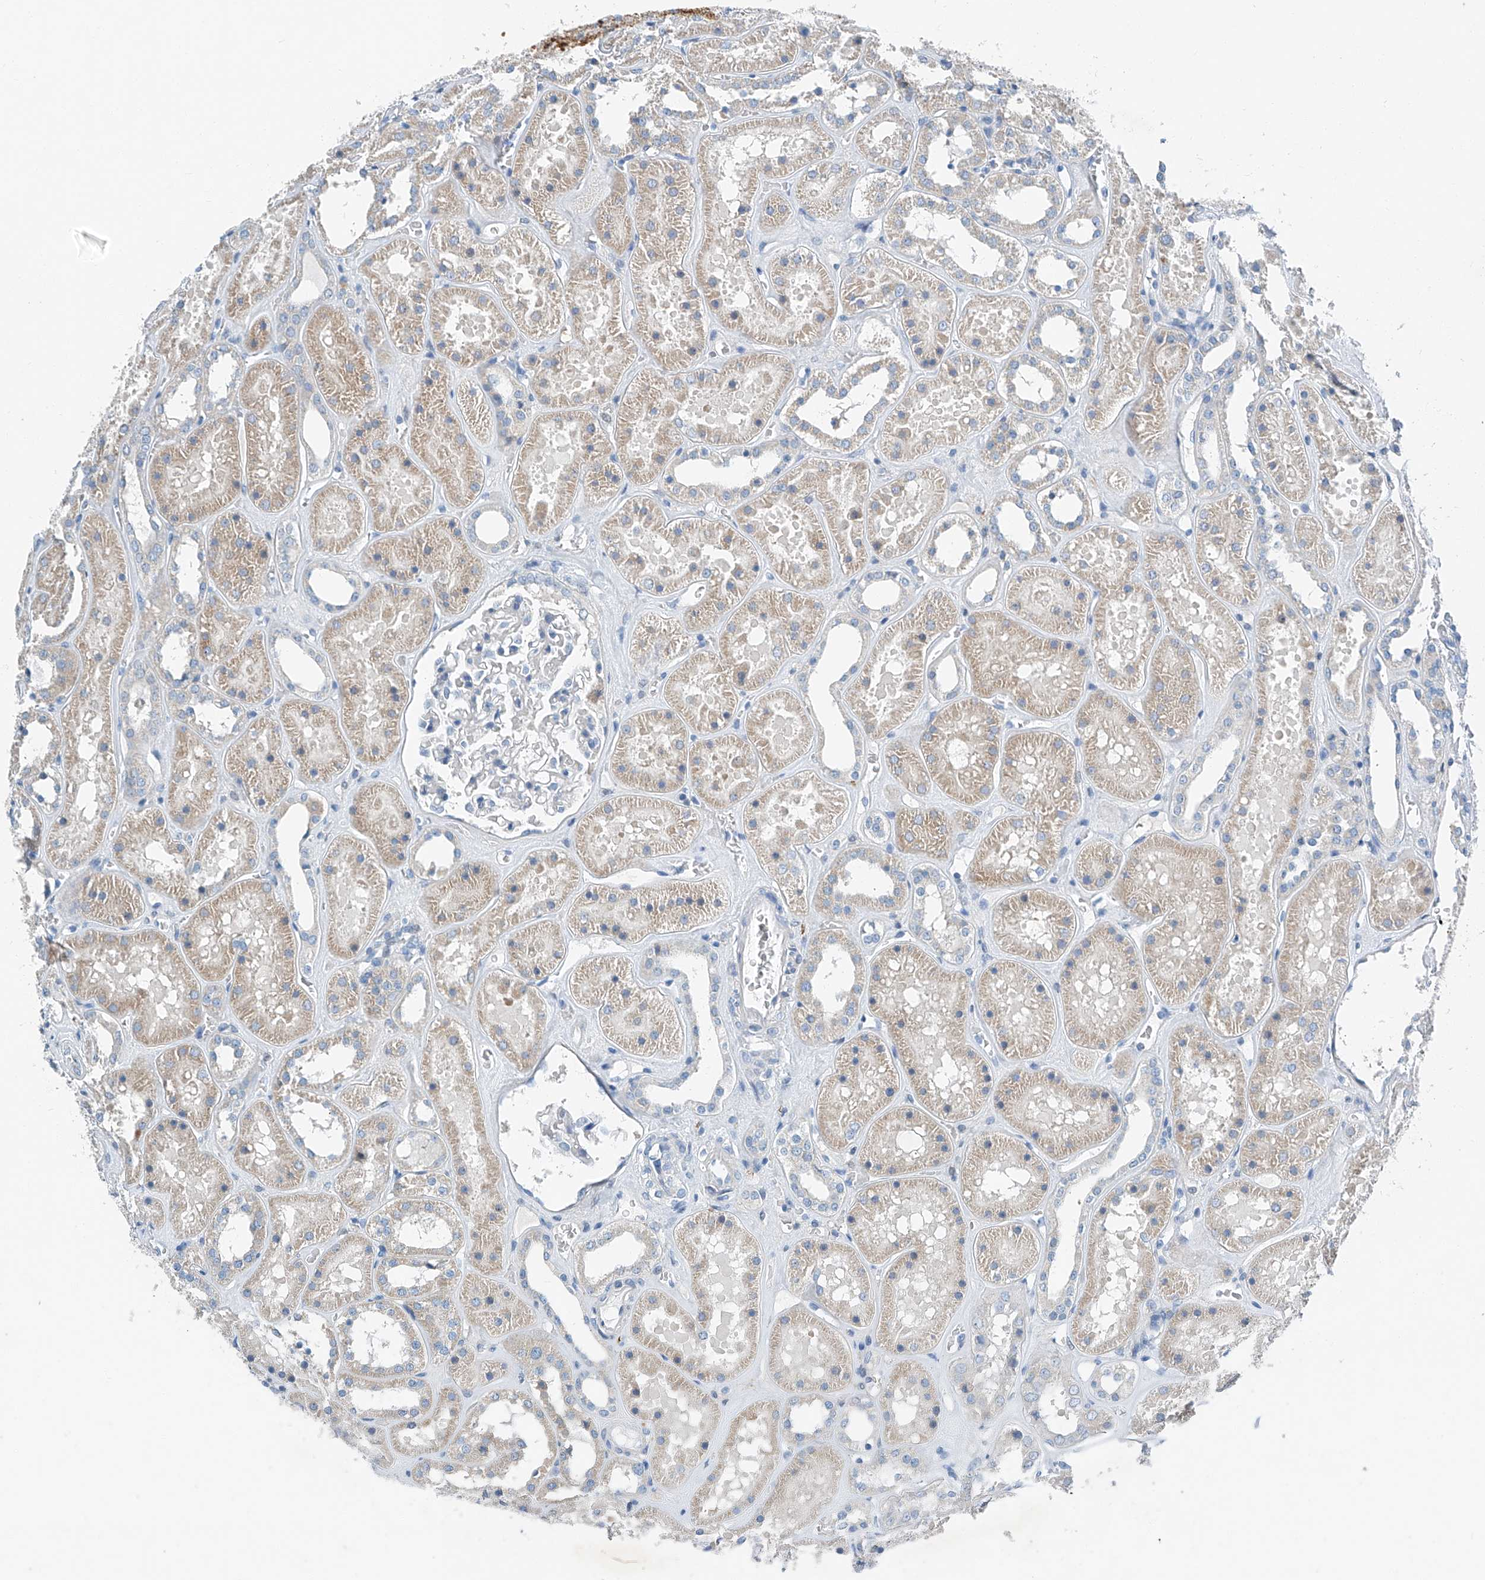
{"staining": {"intensity": "negative", "quantity": "none", "location": "none"}, "tissue": "kidney", "cell_type": "Cells in glomeruli", "image_type": "normal", "snomed": [{"axis": "morphology", "description": "Normal tissue, NOS"}, {"axis": "topography", "description": "Kidney"}], "caption": "Micrograph shows no significant protein expression in cells in glomeruli of benign kidney.", "gene": "MDGA1", "patient": {"sex": "female", "age": 41}}